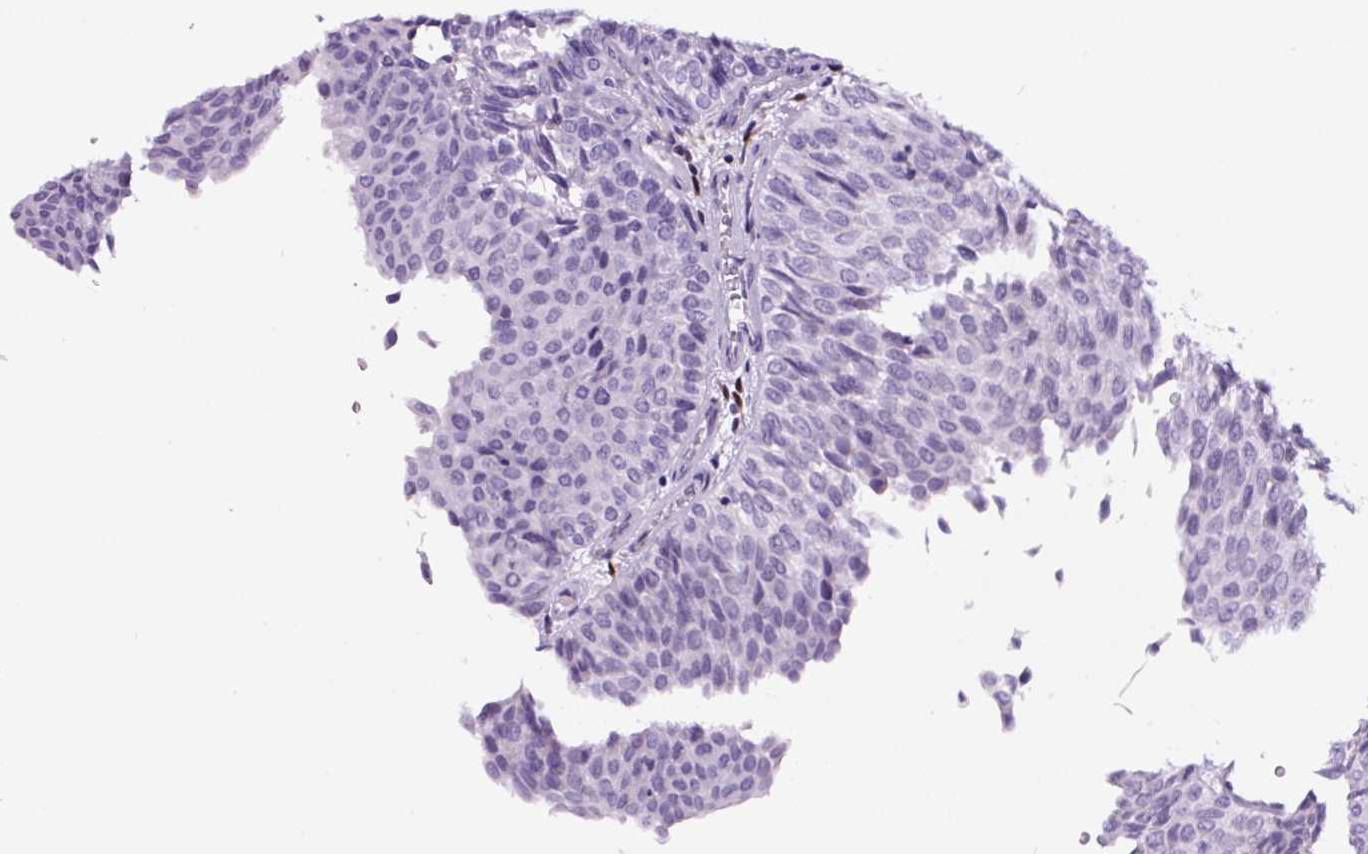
{"staining": {"intensity": "negative", "quantity": "none", "location": "none"}, "tissue": "urothelial cancer", "cell_type": "Tumor cells", "image_type": "cancer", "snomed": [{"axis": "morphology", "description": "Urothelial carcinoma, Low grade"}, {"axis": "topography", "description": "Urinary bladder"}], "caption": "Immunohistochemistry micrograph of neoplastic tissue: human urothelial cancer stained with DAB shows no significant protein staining in tumor cells. (DAB (3,3'-diaminobenzidine) IHC with hematoxylin counter stain).", "gene": "TAFA3", "patient": {"sex": "male", "age": 78}}